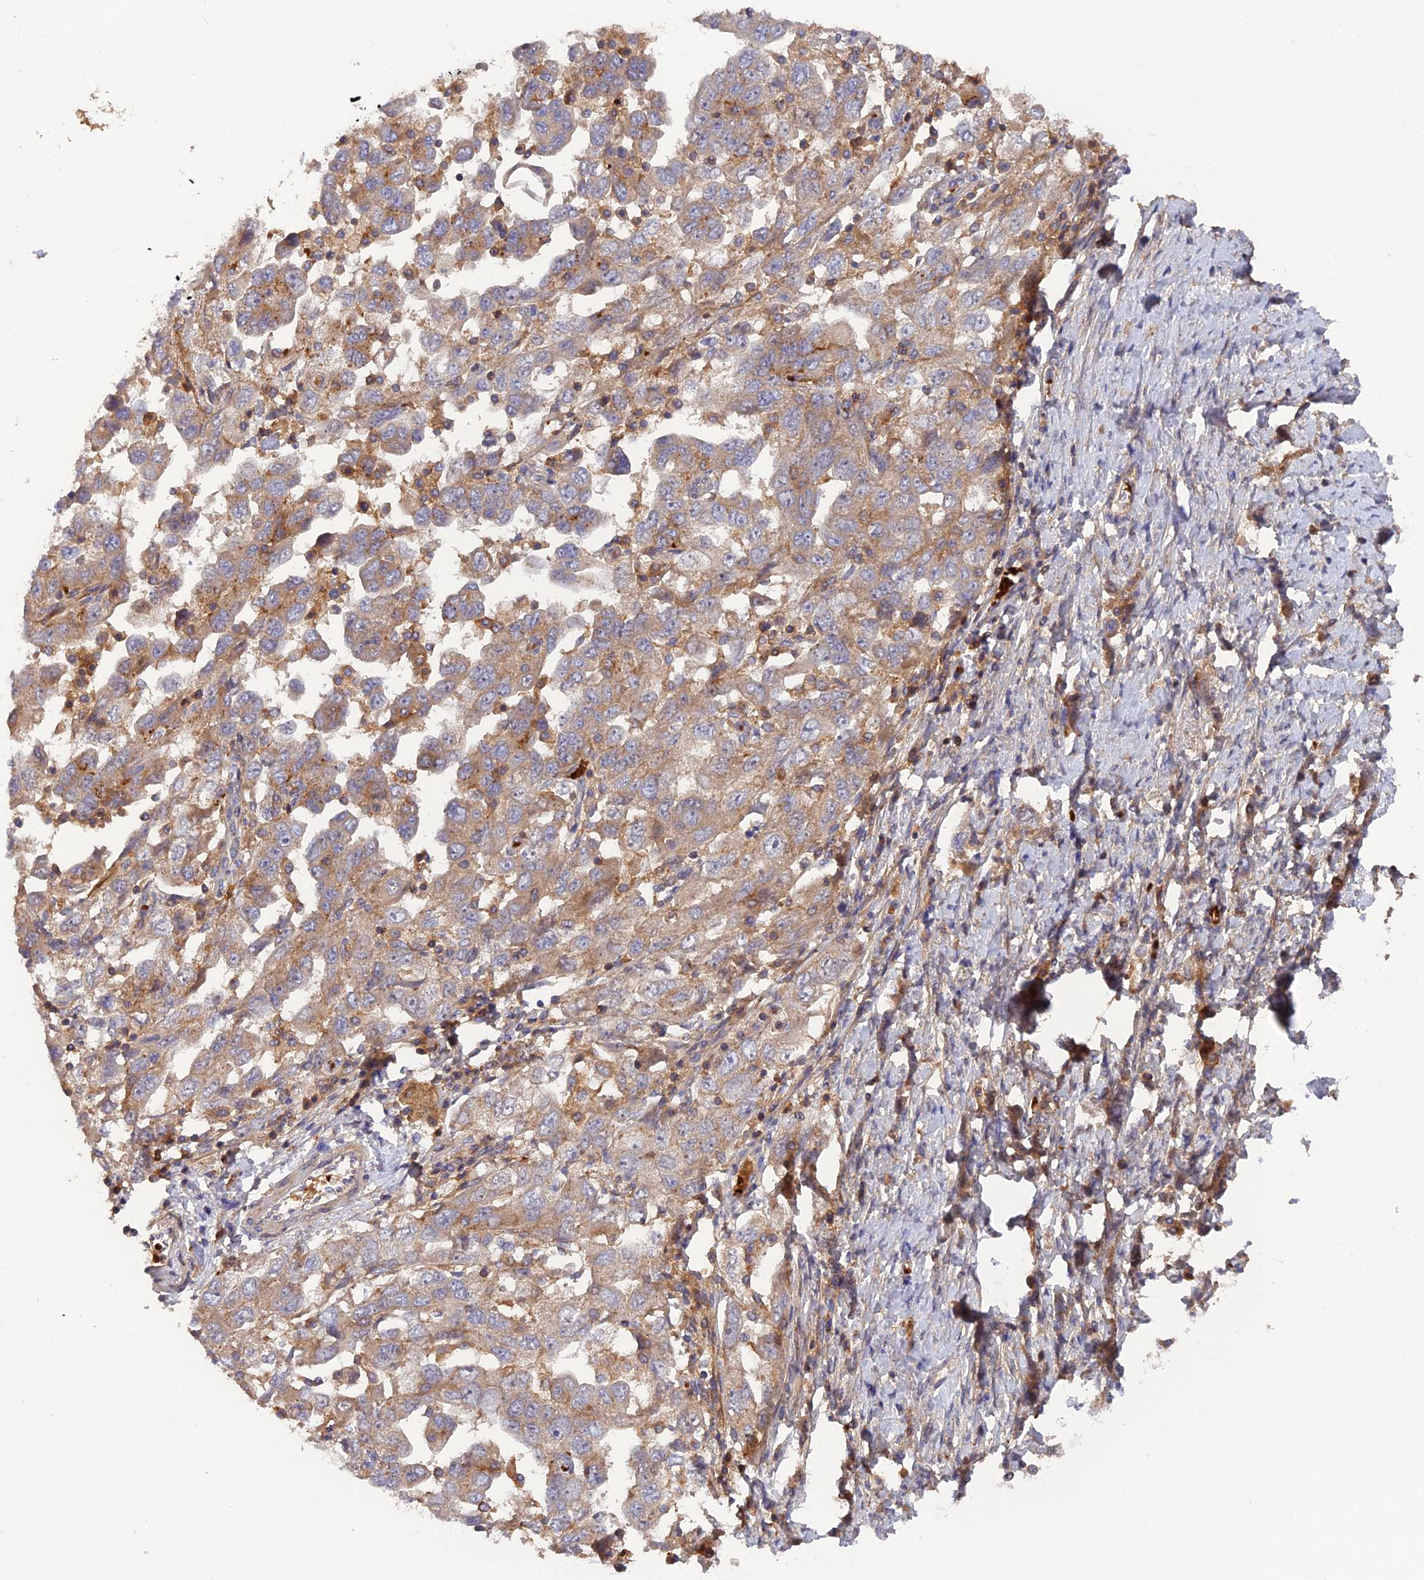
{"staining": {"intensity": "weak", "quantity": "25%-75%", "location": "cytoplasmic/membranous"}, "tissue": "ovarian cancer", "cell_type": "Tumor cells", "image_type": "cancer", "snomed": [{"axis": "morphology", "description": "Carcinoma, NOS"}, {"axis": "morphology", "description": "Cystadenocarcinoma, serous, NOS"}, {"axis": "topography", "description": "Ovary"}], "caption": "Immunohistochemical staining of ovarian cancer (serous cystadenocarcinoma) reveals low levels of weak cytoplasmic/membranous expression in about 25%-75% of tumor cells.", "gene": "CPNE7", "patient": {"sex": "female", "age": 69}}